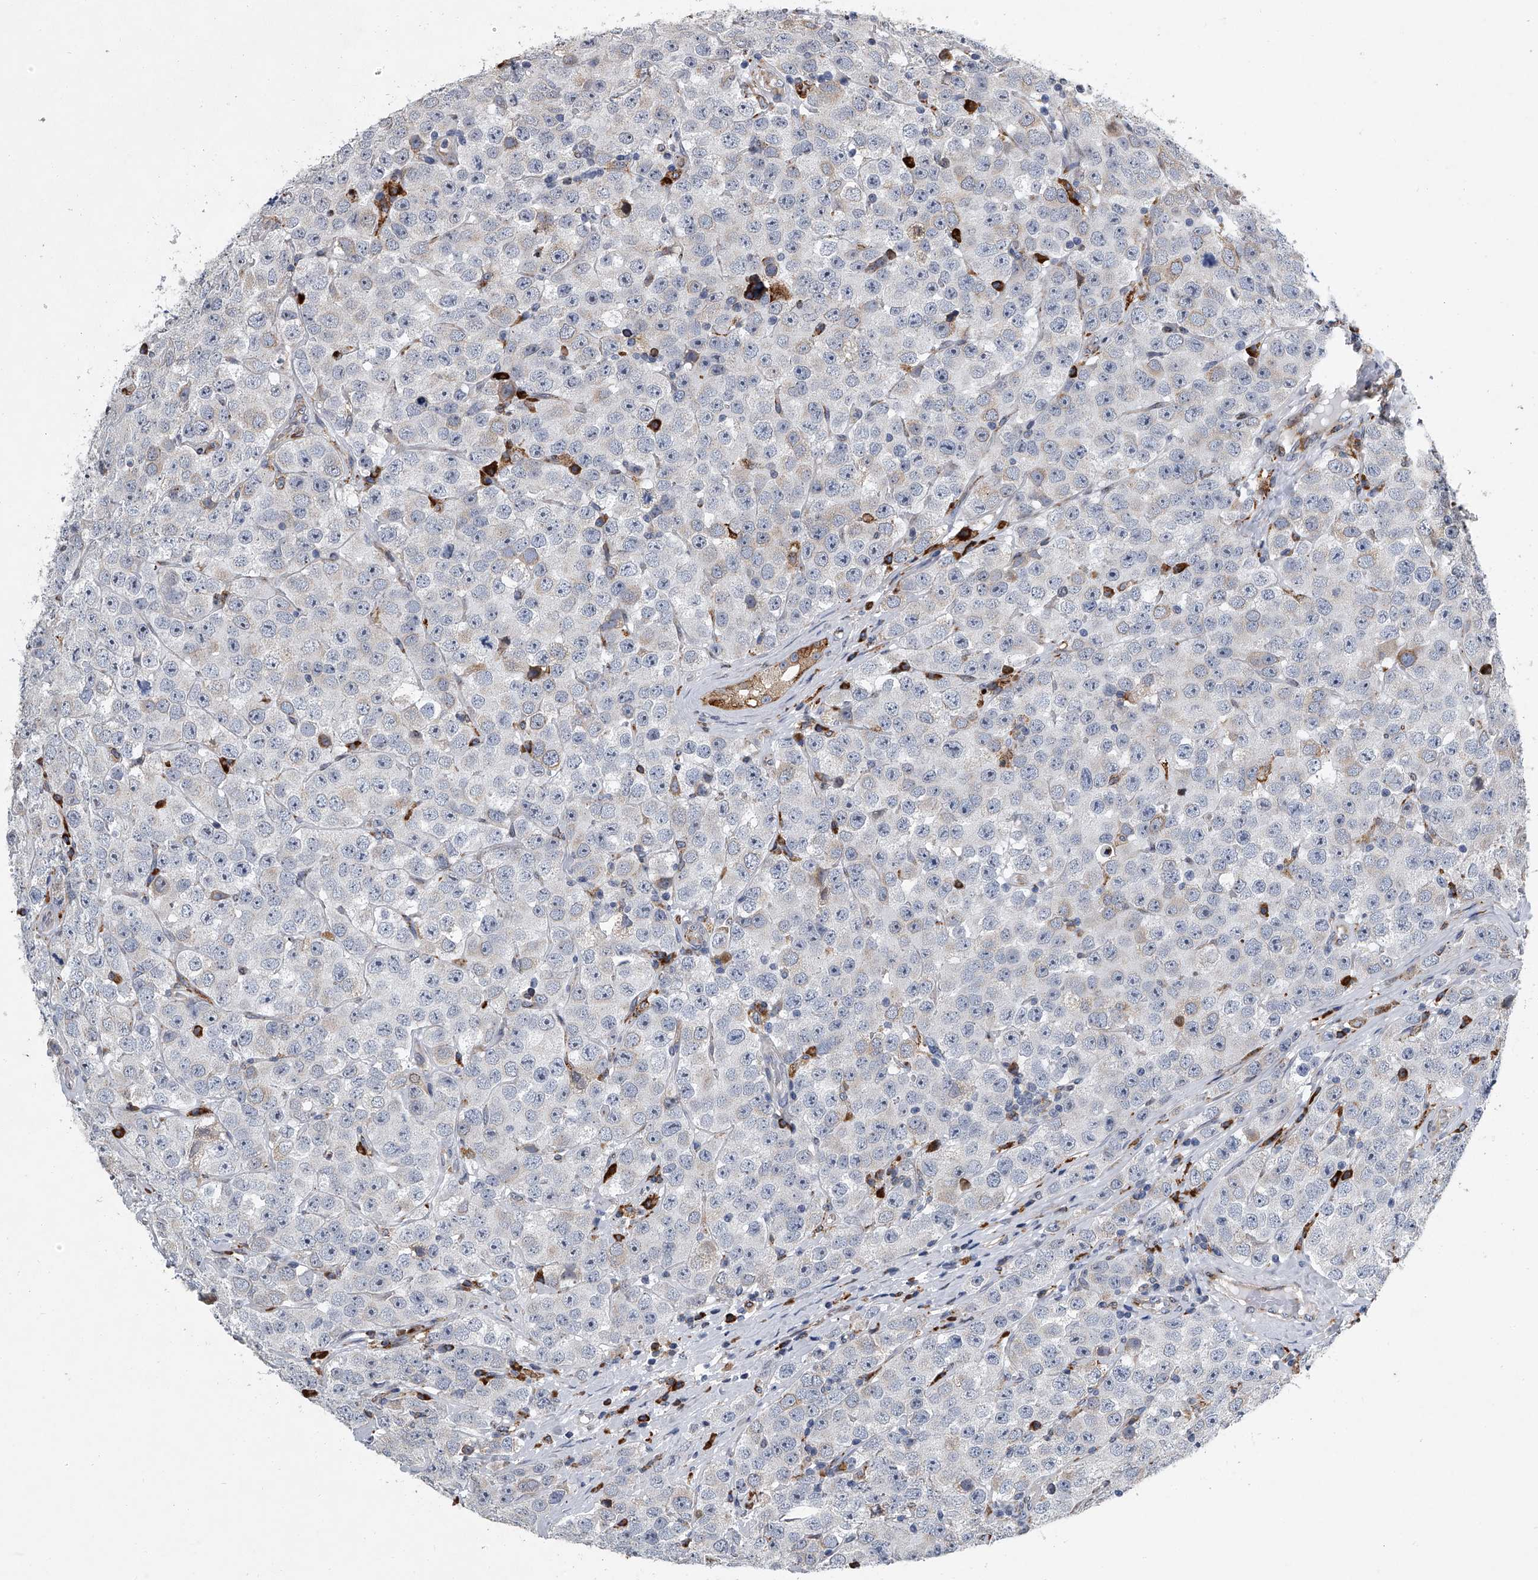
{"staining": {"intensity": "negative", "quantity": "none", "location": "none"}, "tissue": "testis cancer", "cell_type": "Tumor cells", "image_type": "cancer", "snomed": [{"axis": "morphology", "description": "Seminoma, NOS"}, {"axis": "topography", "description": "Testis"}], "caption": "Immunohistochemistry micrograph of neoplastic tissue: human testis seminoma stained with DAB displays no significant protein expression in tumor cells.", "gene": "TMEM63C", "patient": {"sex": "male", "age": 28}}